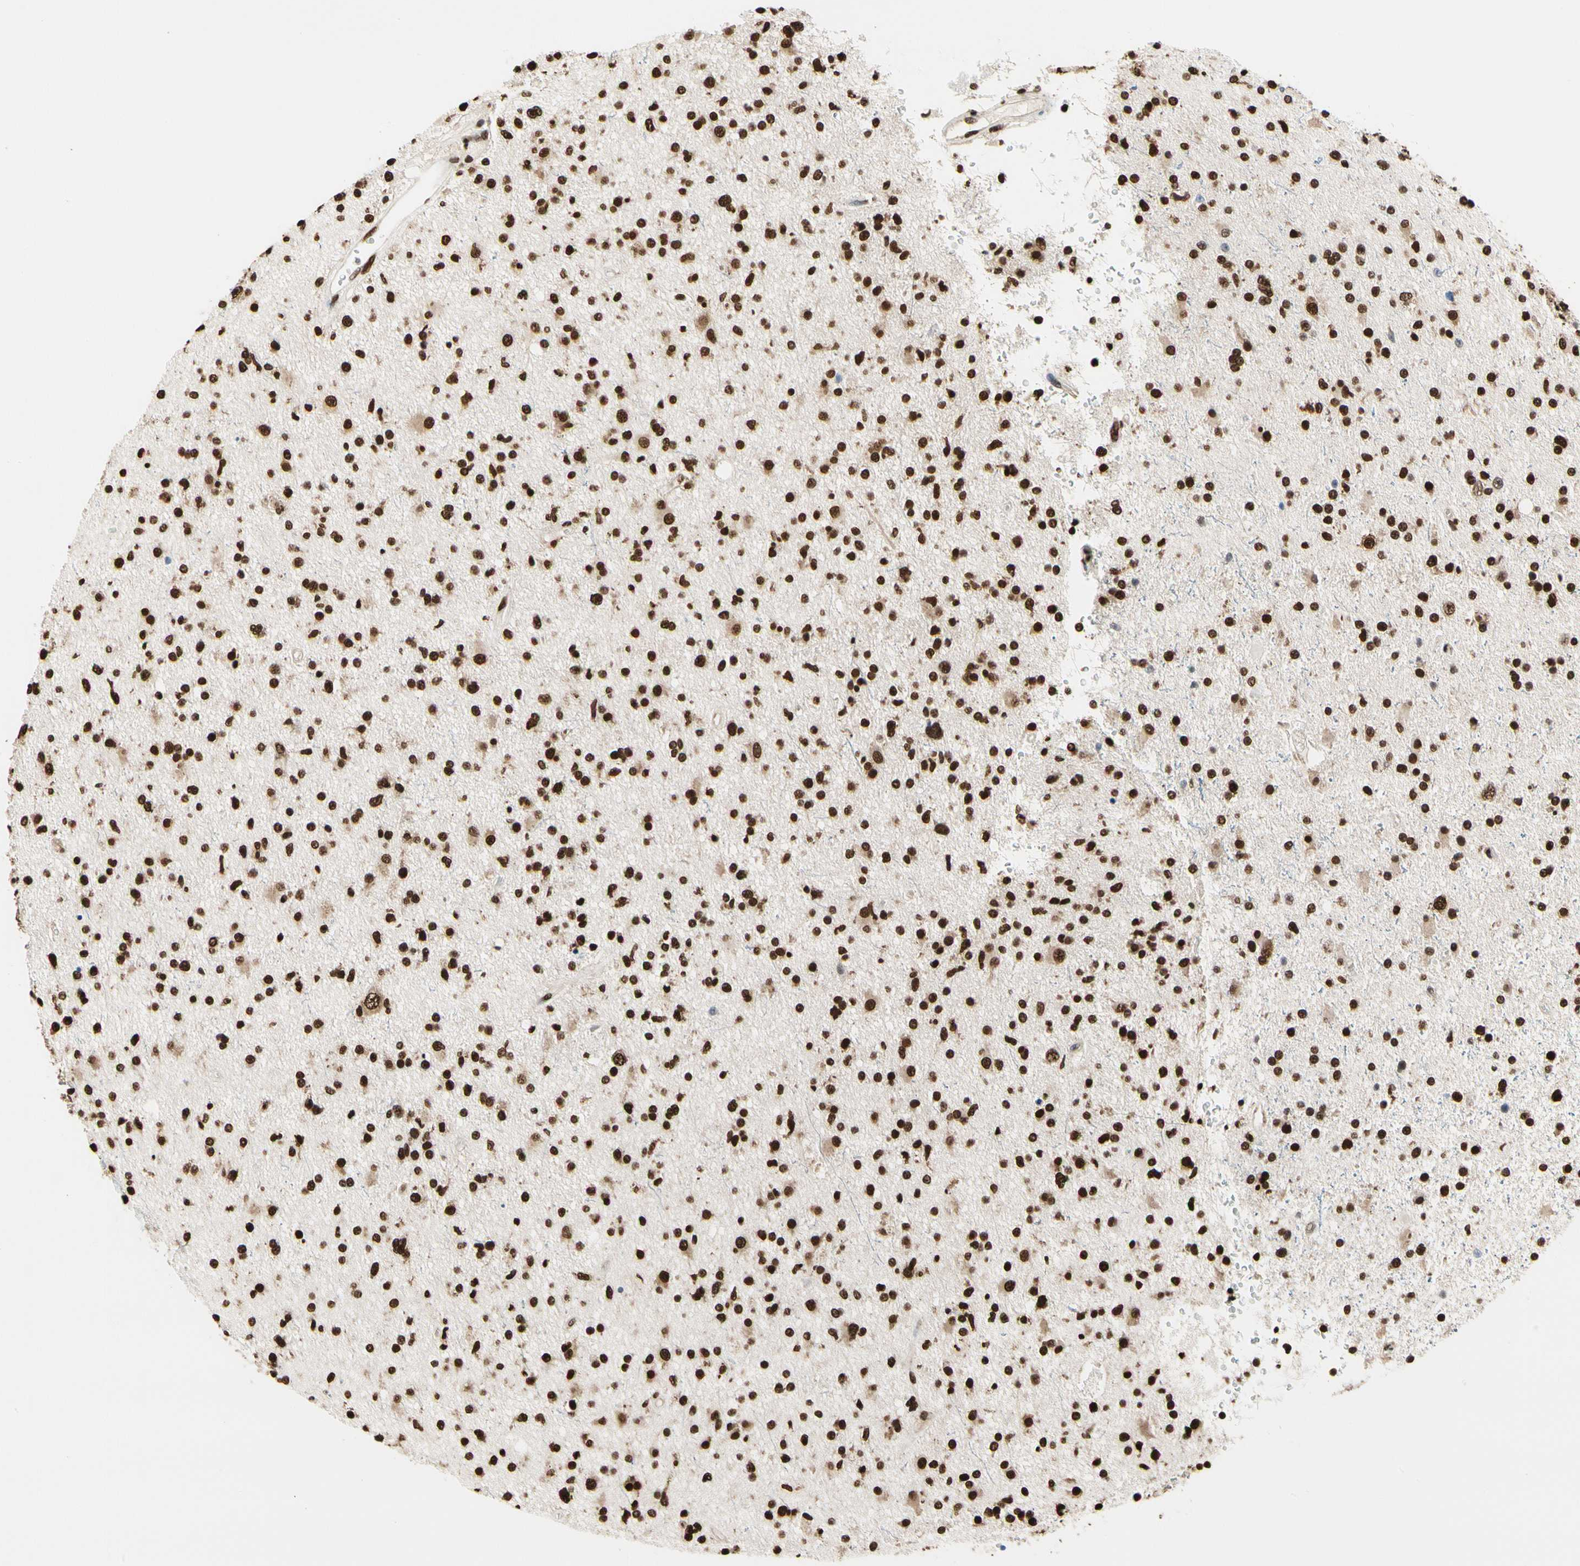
{"staining": {"intensity": "strong", "quantity": ">75%", "location": "nuclear"}, "tissue": "glioma", "cell_type": "Tumor cells", "image_type": "cancer", "snomed": [{"axis": "morphology", "description": "Glioma, malignant, High grade"}, {"axis": "topography", "description": "Brain"}], "caption": "Protein staining of malignant glioma (high-grade) tissue exhibits strong nuclear positivity in about >75% of tumor cells. (brown staining indicates protein expression, while blue staining denotes nuclei).", "gene": "HNRNPK", "patient": {"sex": "male", "age": 33}}